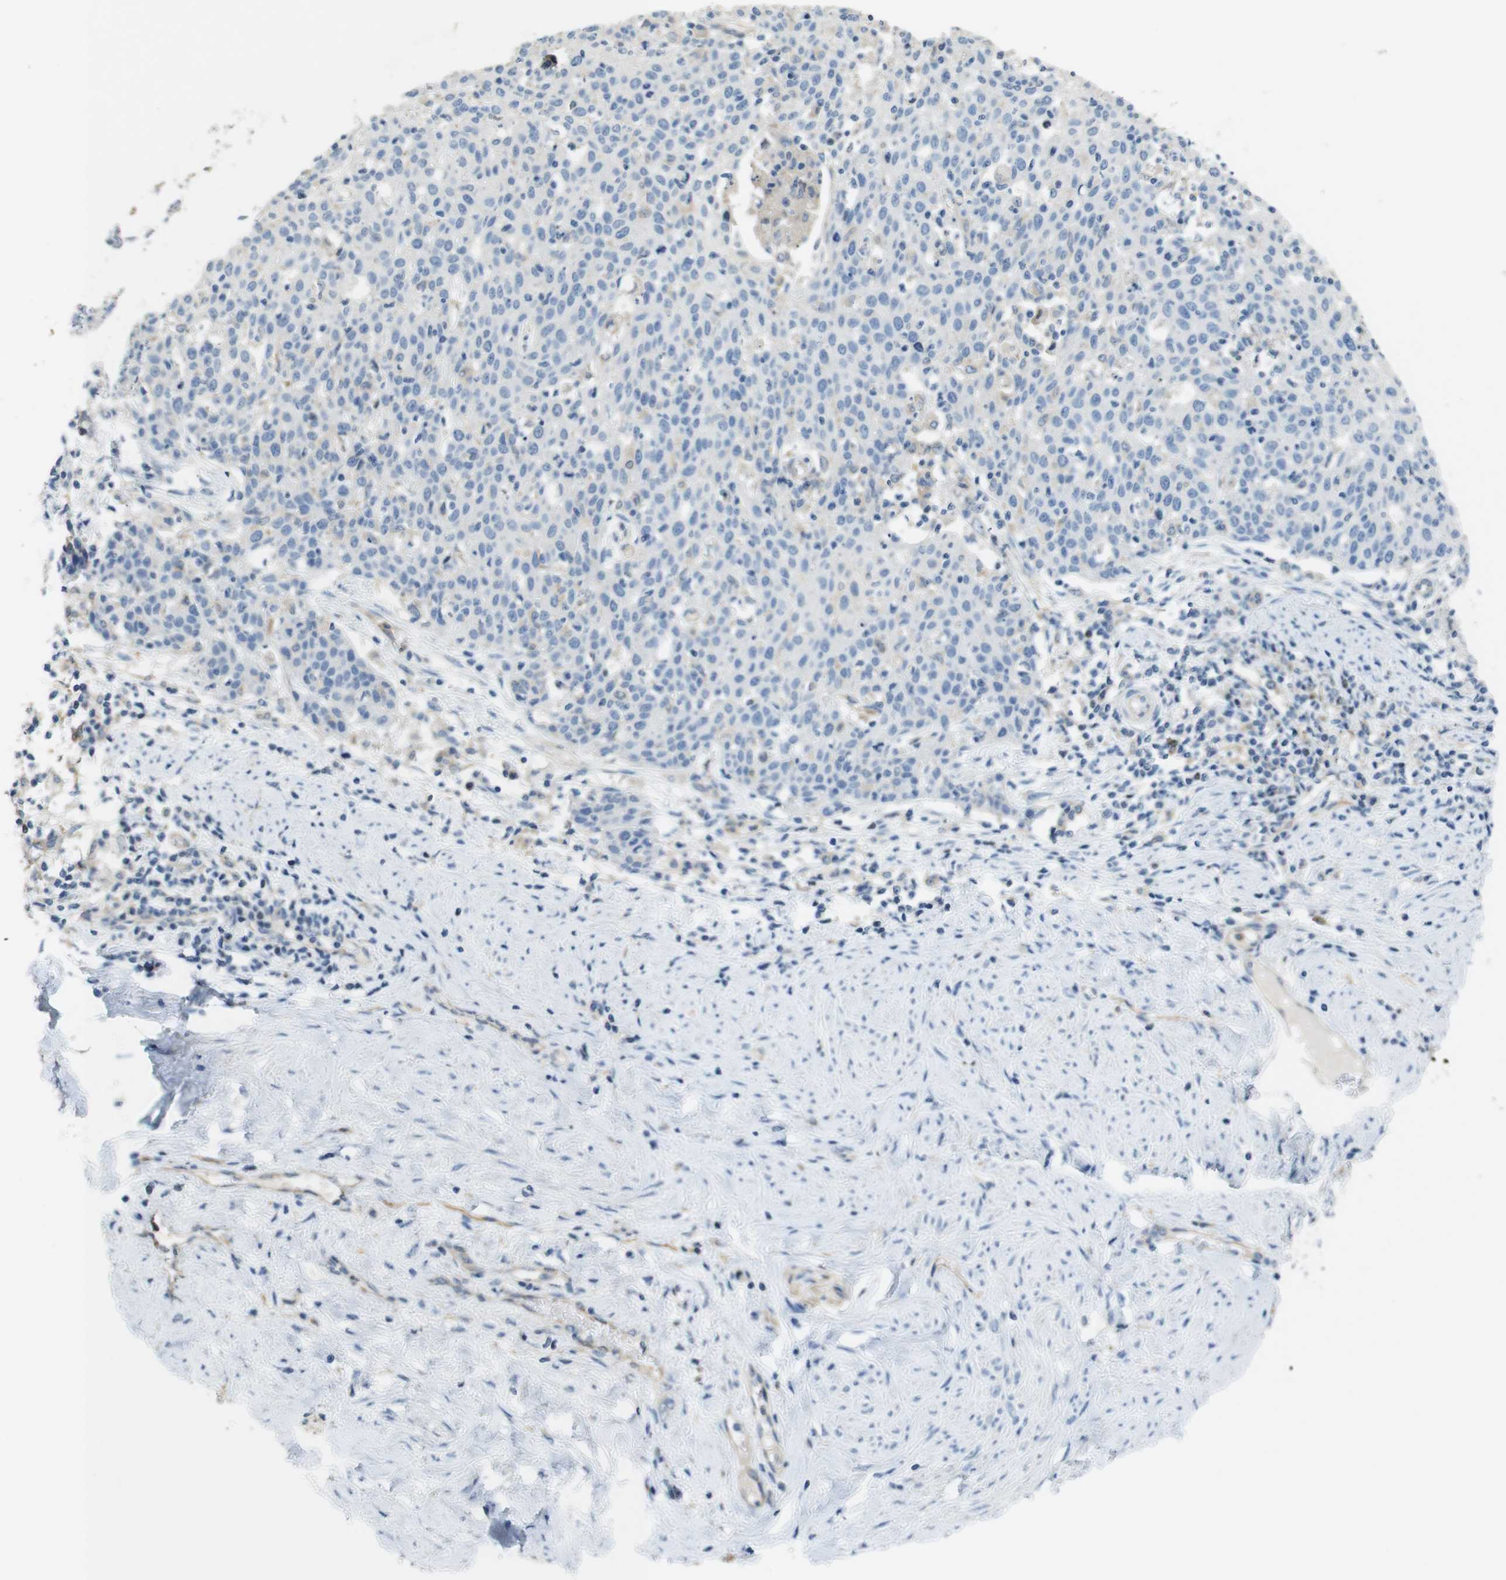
{"staining": {"intensity": "negative", "quantity": "none", "location": "none"}, "tissue": "cervical cancer", "cell_type": "Tumor cells", "image_type": "cancer", "snomed": [{"axis": "morphology", "description": "Squamous cell carcinoma, NOS"}, {"axis": "topography", "description": "Cervix"}], "caption": "A micrograph of human cervical squamous cell carcinoma is negative for staining in tumor cells.", "gene": "PCDH10", "patient": {"sex": "female", "age": 38}}